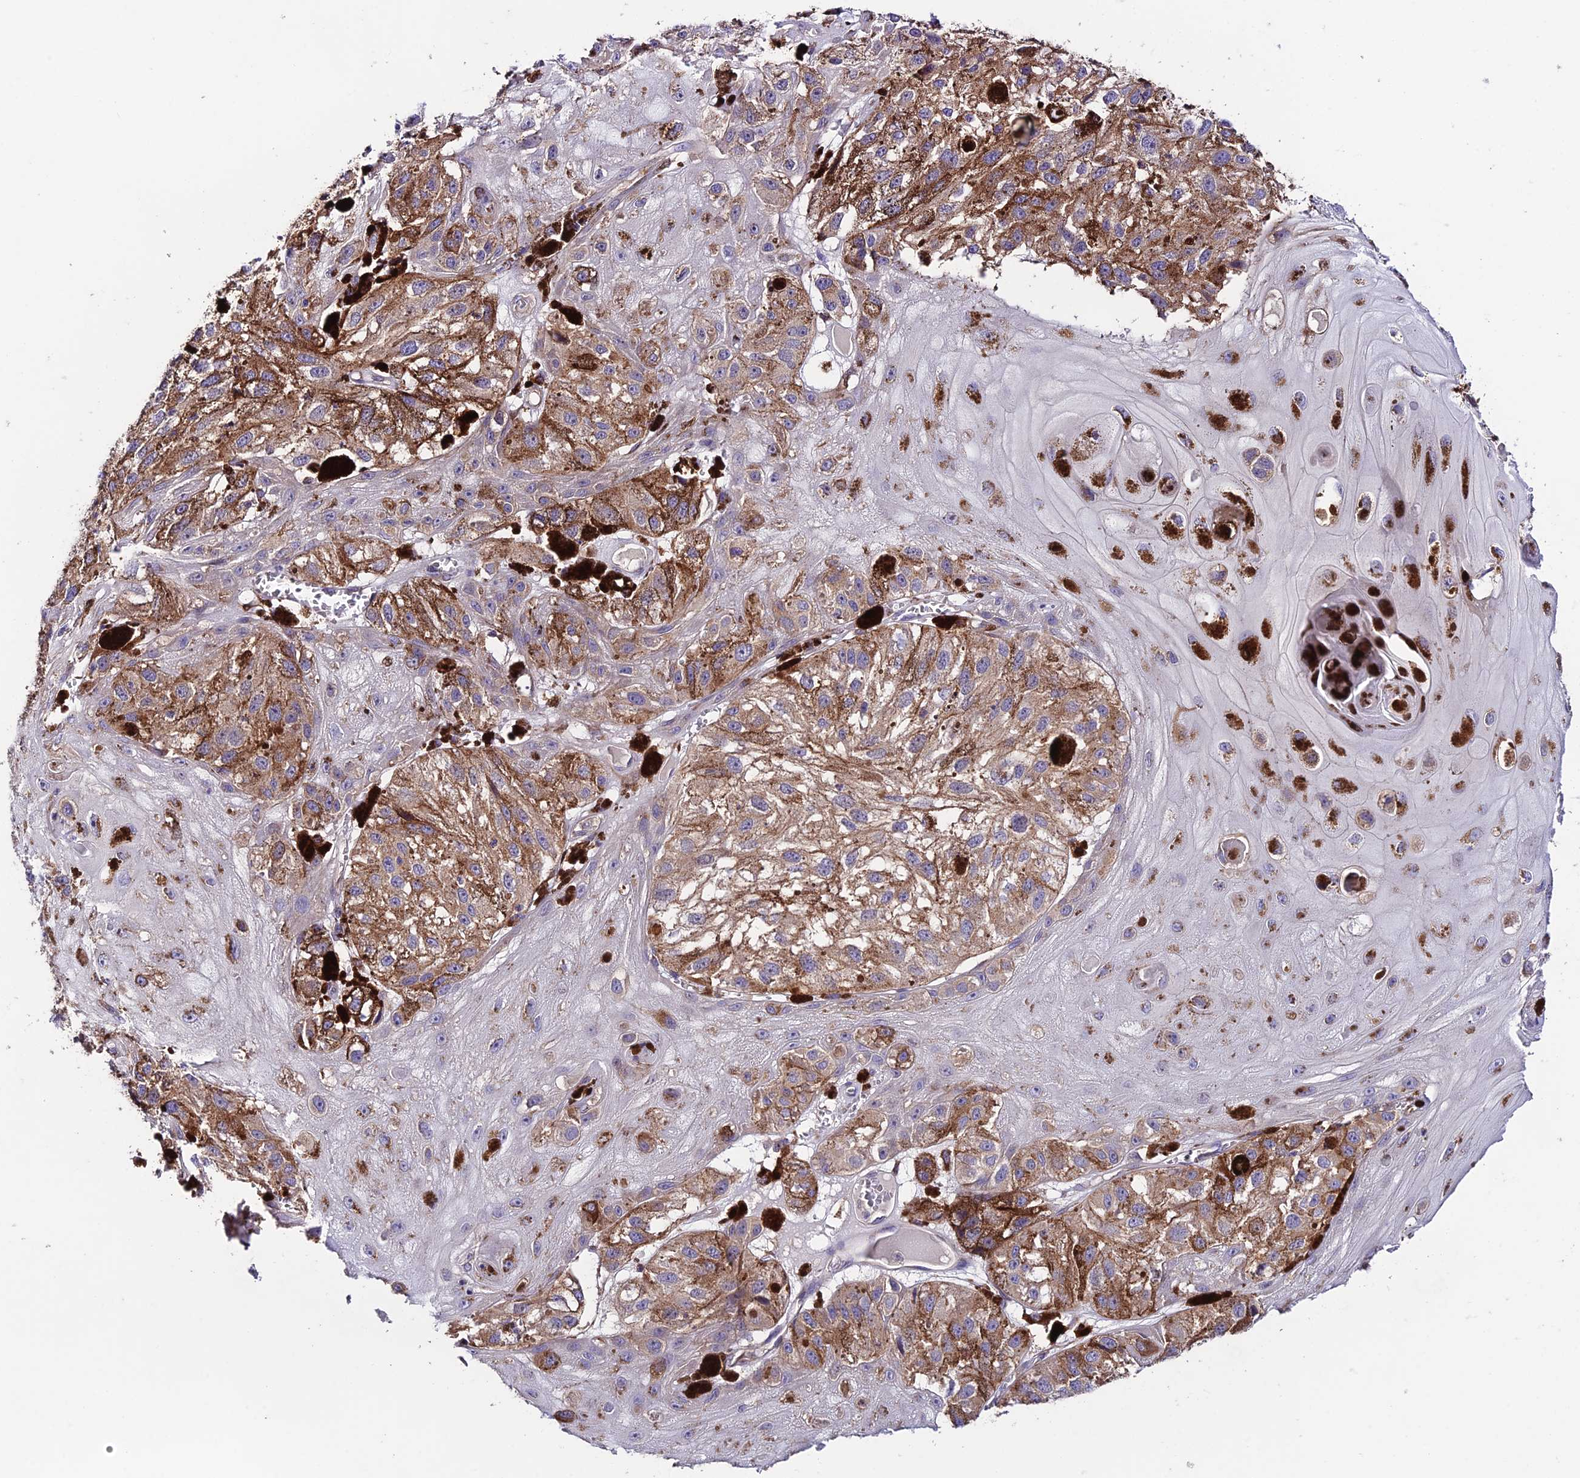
{"staining": {"intensity": "moderate", "quantity": "25%-75%", "location": "cytoplasmic/membranous"}, "tissue": "melanoma", "cell_type": "Tumor cells", "image_type": "cancer", "snomed": [{"axis": "morphology", "description": "Malignant melanoma, NOS"}, {"axis": "topography", "description": "Skin"}], "caption": "Tumor cells show medium levels of moderate cytoplasmic/membranous staining in approximately 25%-75% of cells in melanoma.", "gene": "BRME1", "patient": {"sex": "male", "age": 88}}